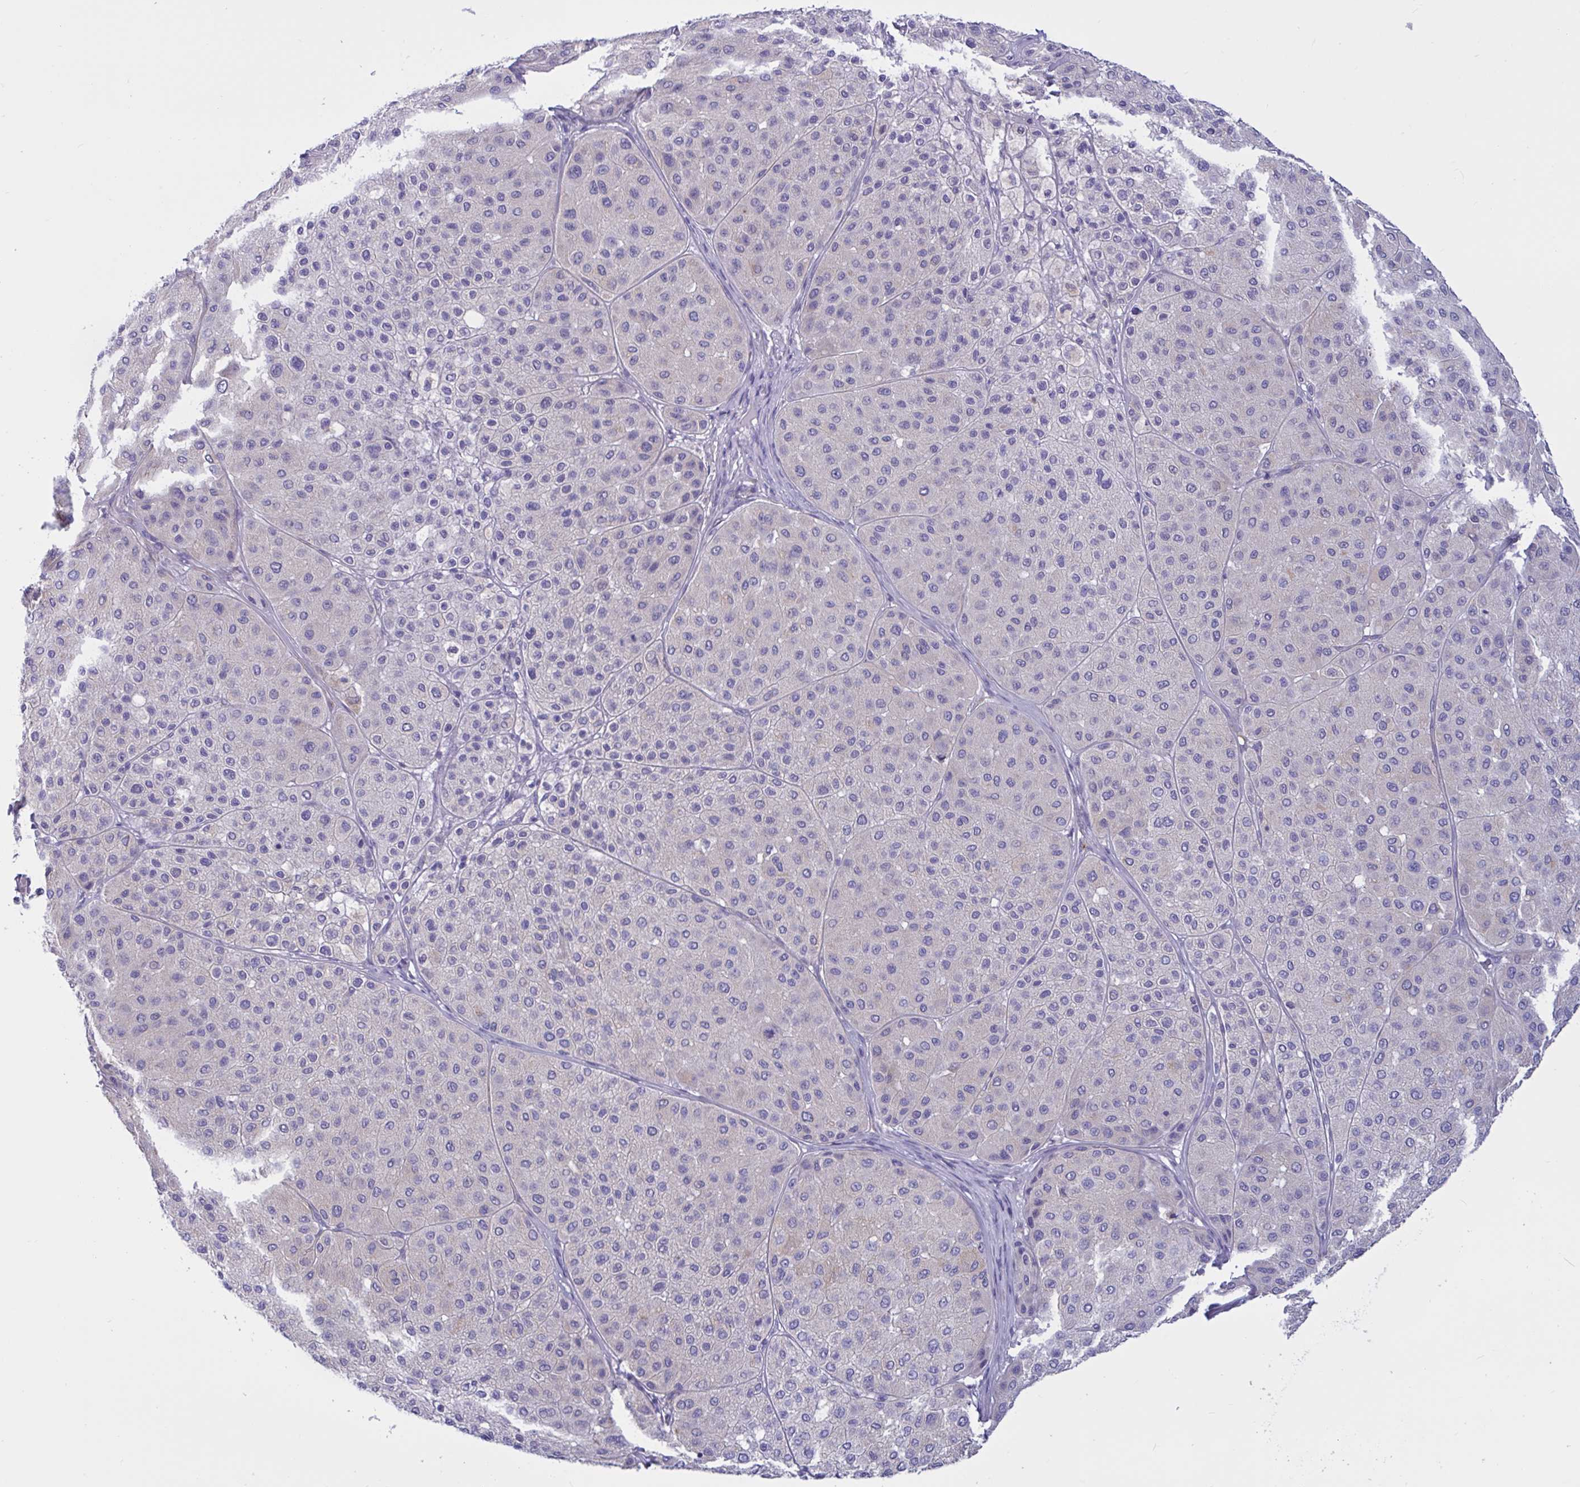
{"staining": {"intensity": "negative", "quantity": "none", "location": "none"}, "tissue": "melanoma", "cell_type": "Tumor cells", "image_type": "cancer", "snomed": [{"axis": "morphology", "description": "Malignant melanoma, Metastatic site"}, {"axis": "topography", "description": "Smooth muscle"}], "caption": "This is a photomicrograph of IHC staining of melanoma, which shows no staining in tumor cells.", "gene": "RPL22L1", "patient": {"sex": "male", "age": 41}}